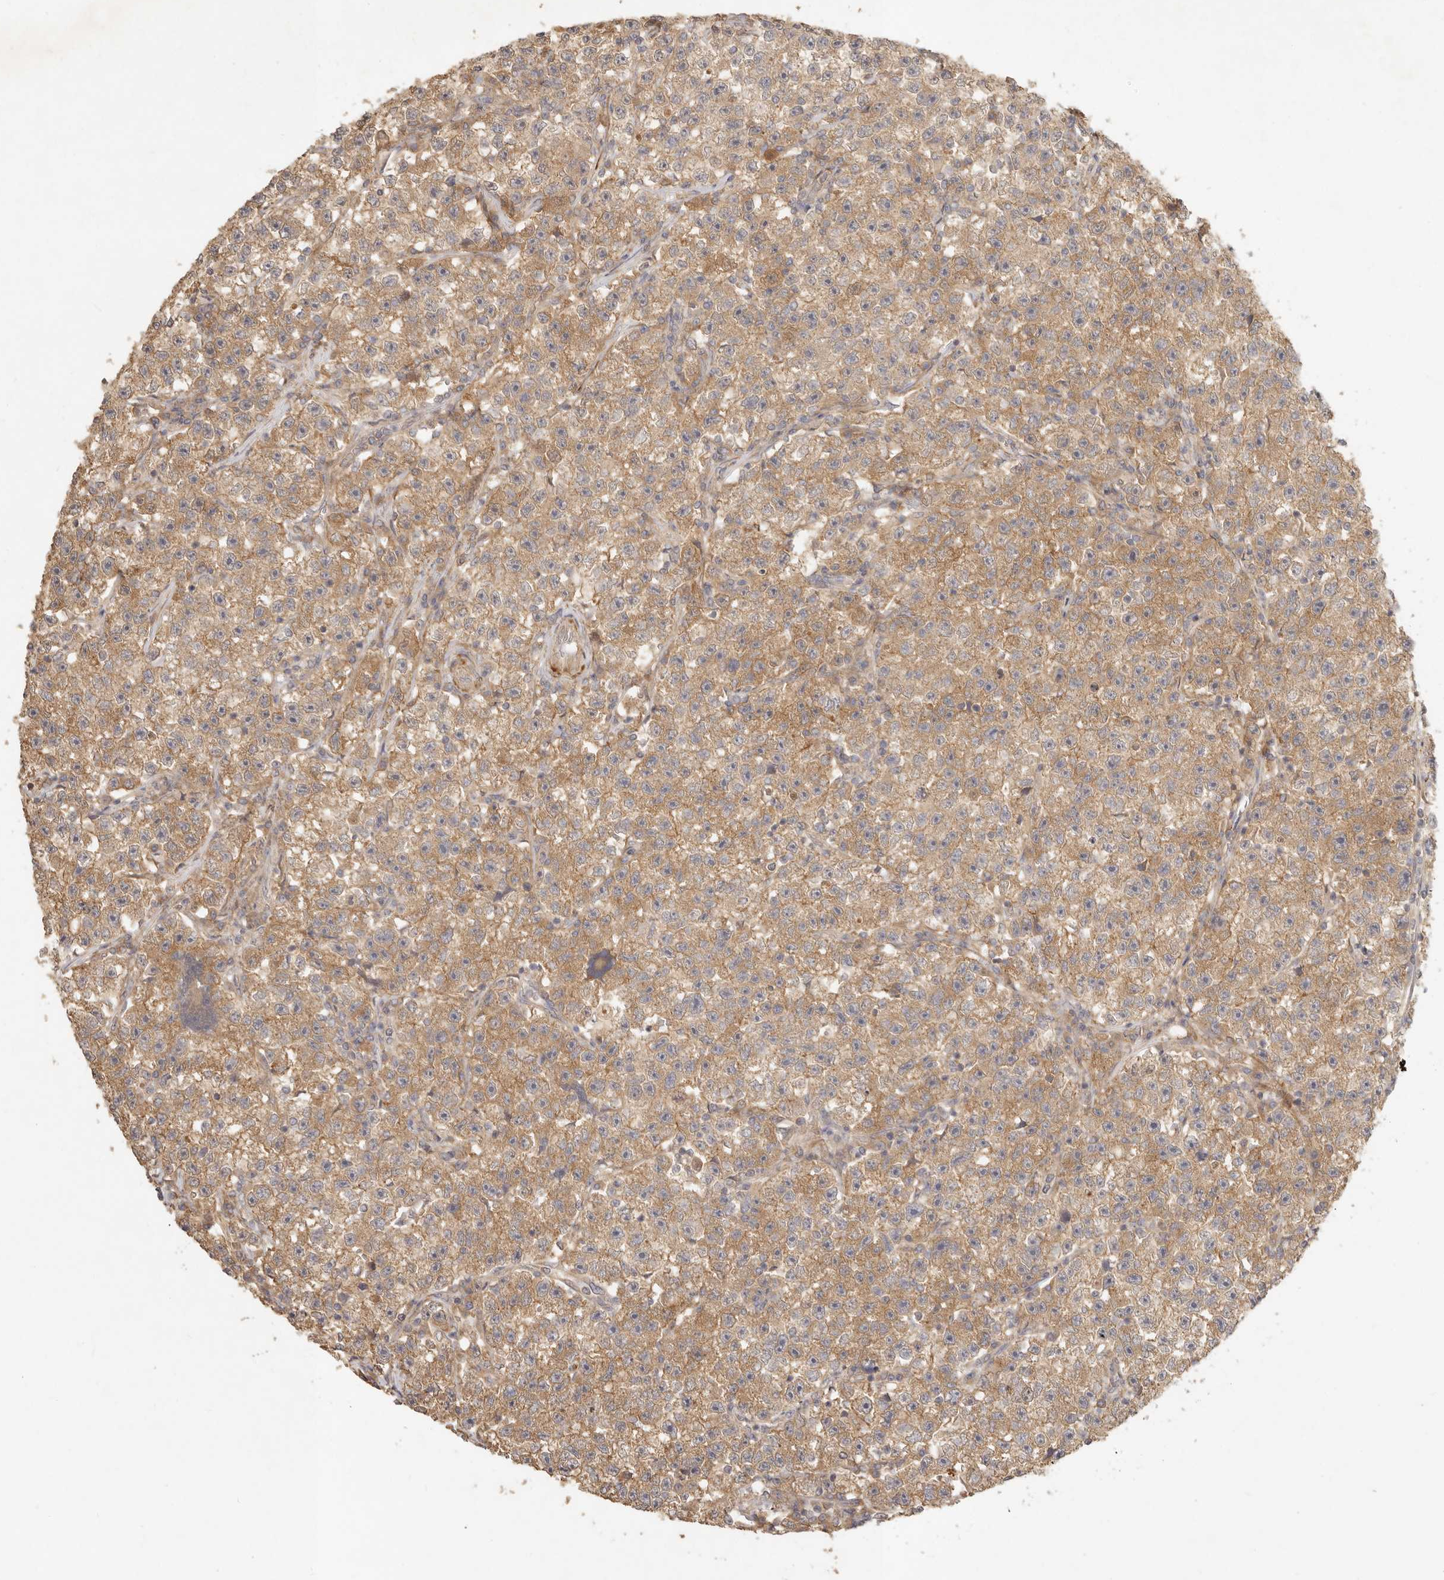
{"staining": {"intensity": "moderate", "quantity": ">75%", "location": "cytoplasmic/membranous"}, "tissue": "testis cancer", "cell_type": "Tumor cells", "image_type": "cancer", "snomed": [{"axis": "morphology", "description": "Seminoma, NOS"}, {"axis": "topography", "description": "Testis"}], "caption": "Immunohistochemical staining of human testis seminoma reveals moderate cytoplasmic/membranous protein positivity in approximately >75% of tumor cells.", "gene": "VIPR1", "patient": {"sex": "male", "age": 22}}